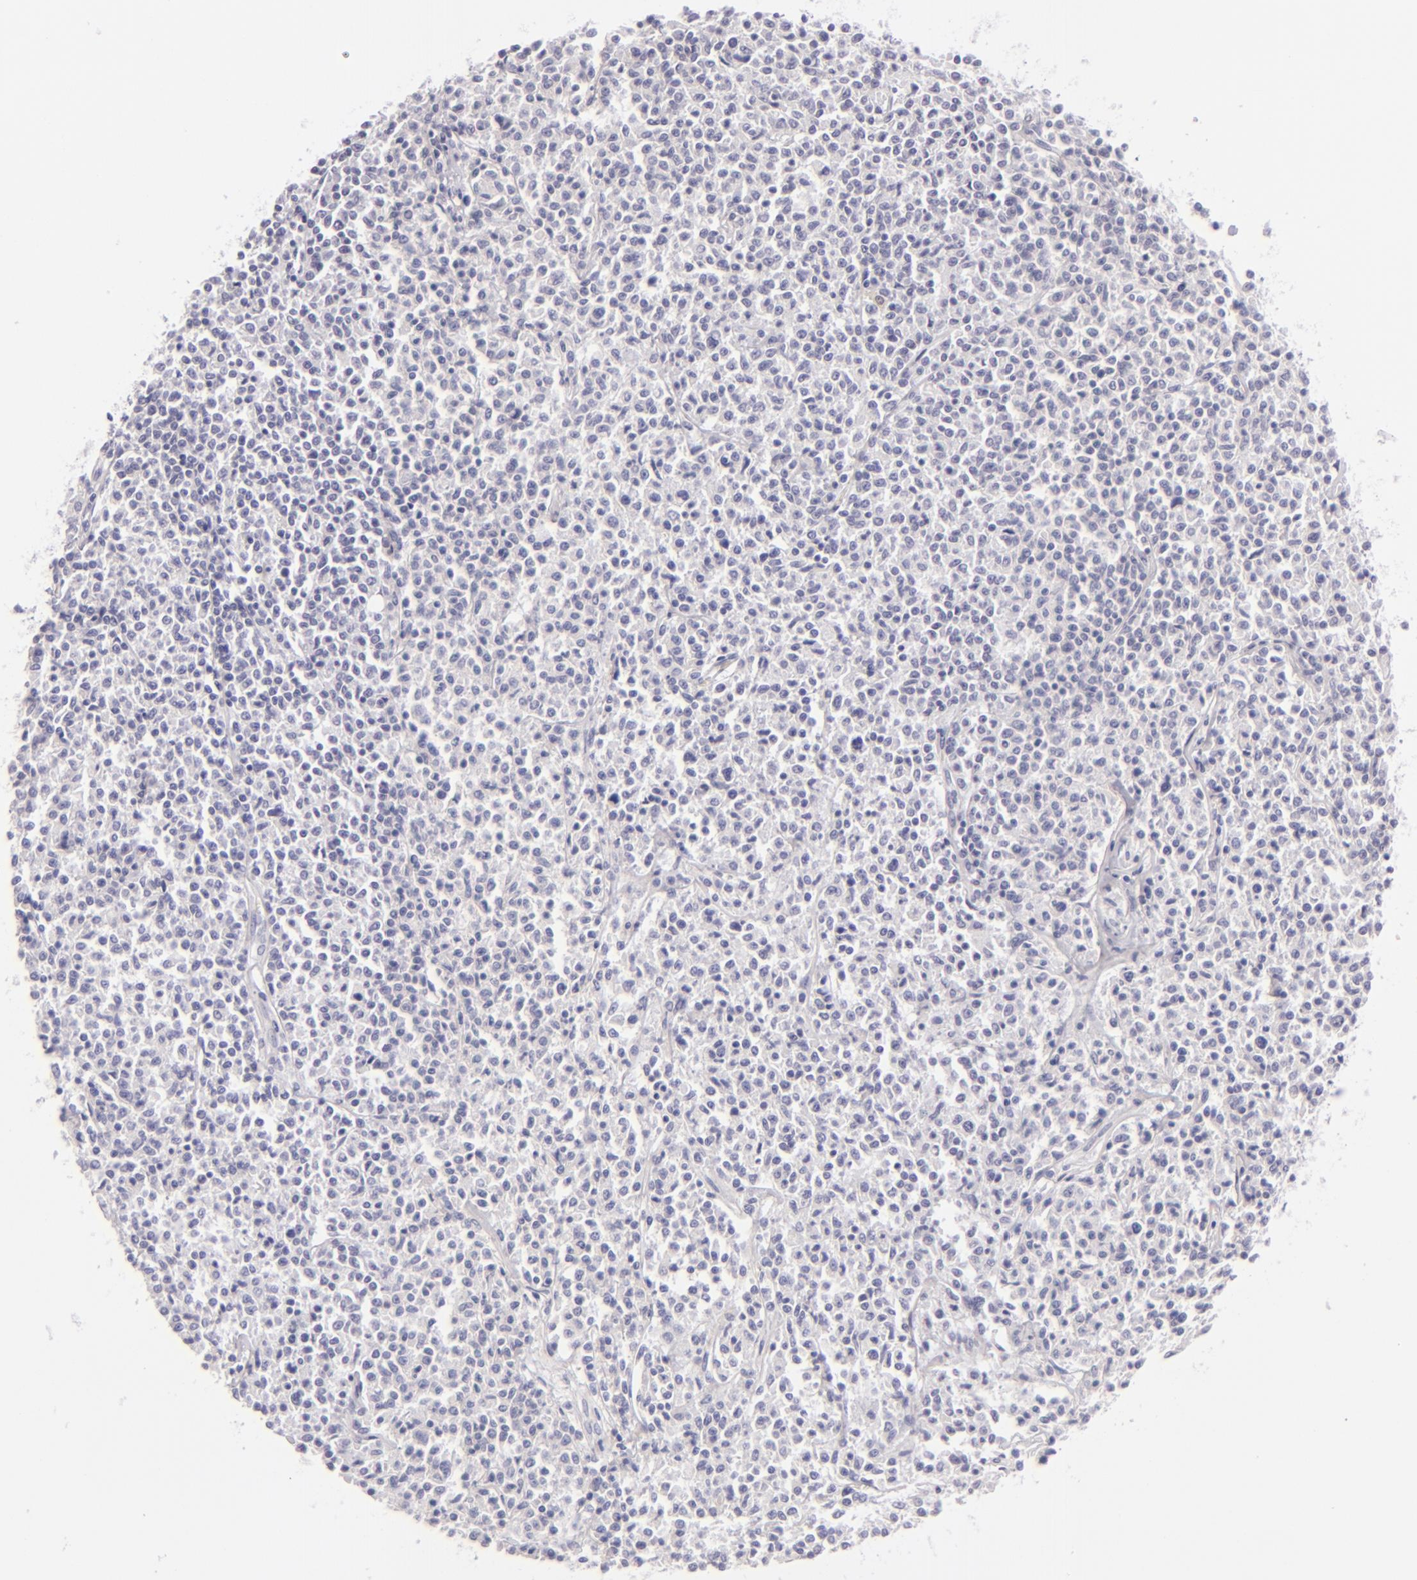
{"staining": {"intensity": "negative", "quantity": "none", "location": "none"}, "tissue": "lymphoma", "cell_type": "Tumor cells", "image_type": "cancer", "snomed": [{"axis": "morphology", "description": "Malignant lymphoma, non-Hodgkin's type, Low grade"}, {"axis": "topography", "description": "Small intestine"}], "caption": "Lymphoma was stained to show a protein in brown. There is no significant staining in tumor cells. (Brightfield microscopy of DAB immunohistochemistry at high magnification).", "gene": "F13A1", "patient": {"sex": "female", "age": 59}}